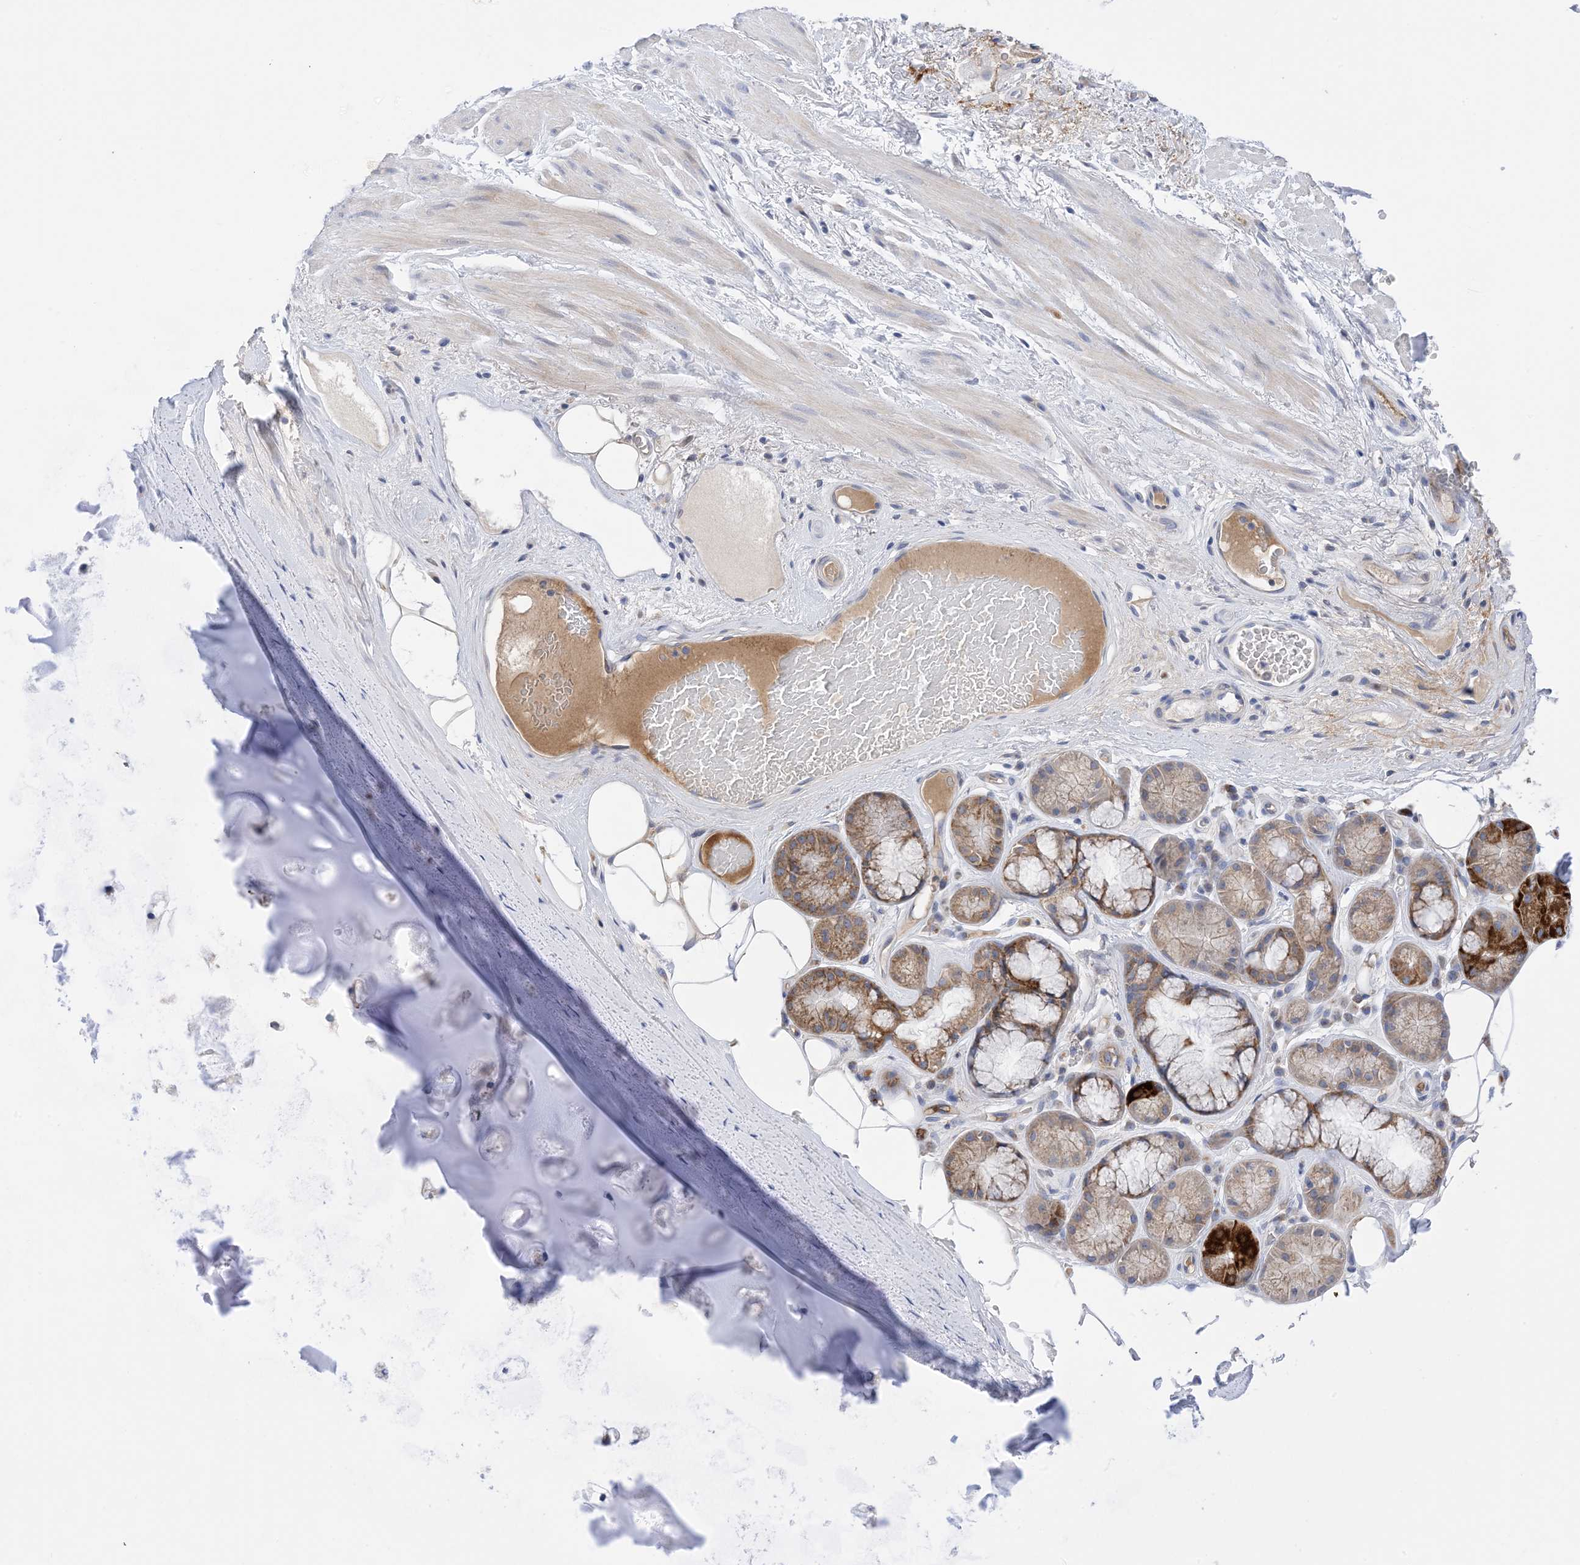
{"staining": {"intensity": "negative", "quantity": "none", "location": "none"}, "tissue": "adipose tissue", "cell_type": "Adipocytes", "image_type": "normal", "snomed": [{"axis": "morphology", "description": "Normal tissue, NOS"}, {"axis": "morphology", "description": "Squamous cell carcinoma, NOS"}, {"axis": "topography", "description": "Lymph node"}, {"axis": "topography", "description": "Bronchus"}, {"axis": "topography", "description": "Lung"}], "caption": "Immunohistochemical staining of benign human adipose tissue shows no significant positivity in adipocytes.", "gene": "PLK4", "patient": {"sex": "male", "age": 66}}